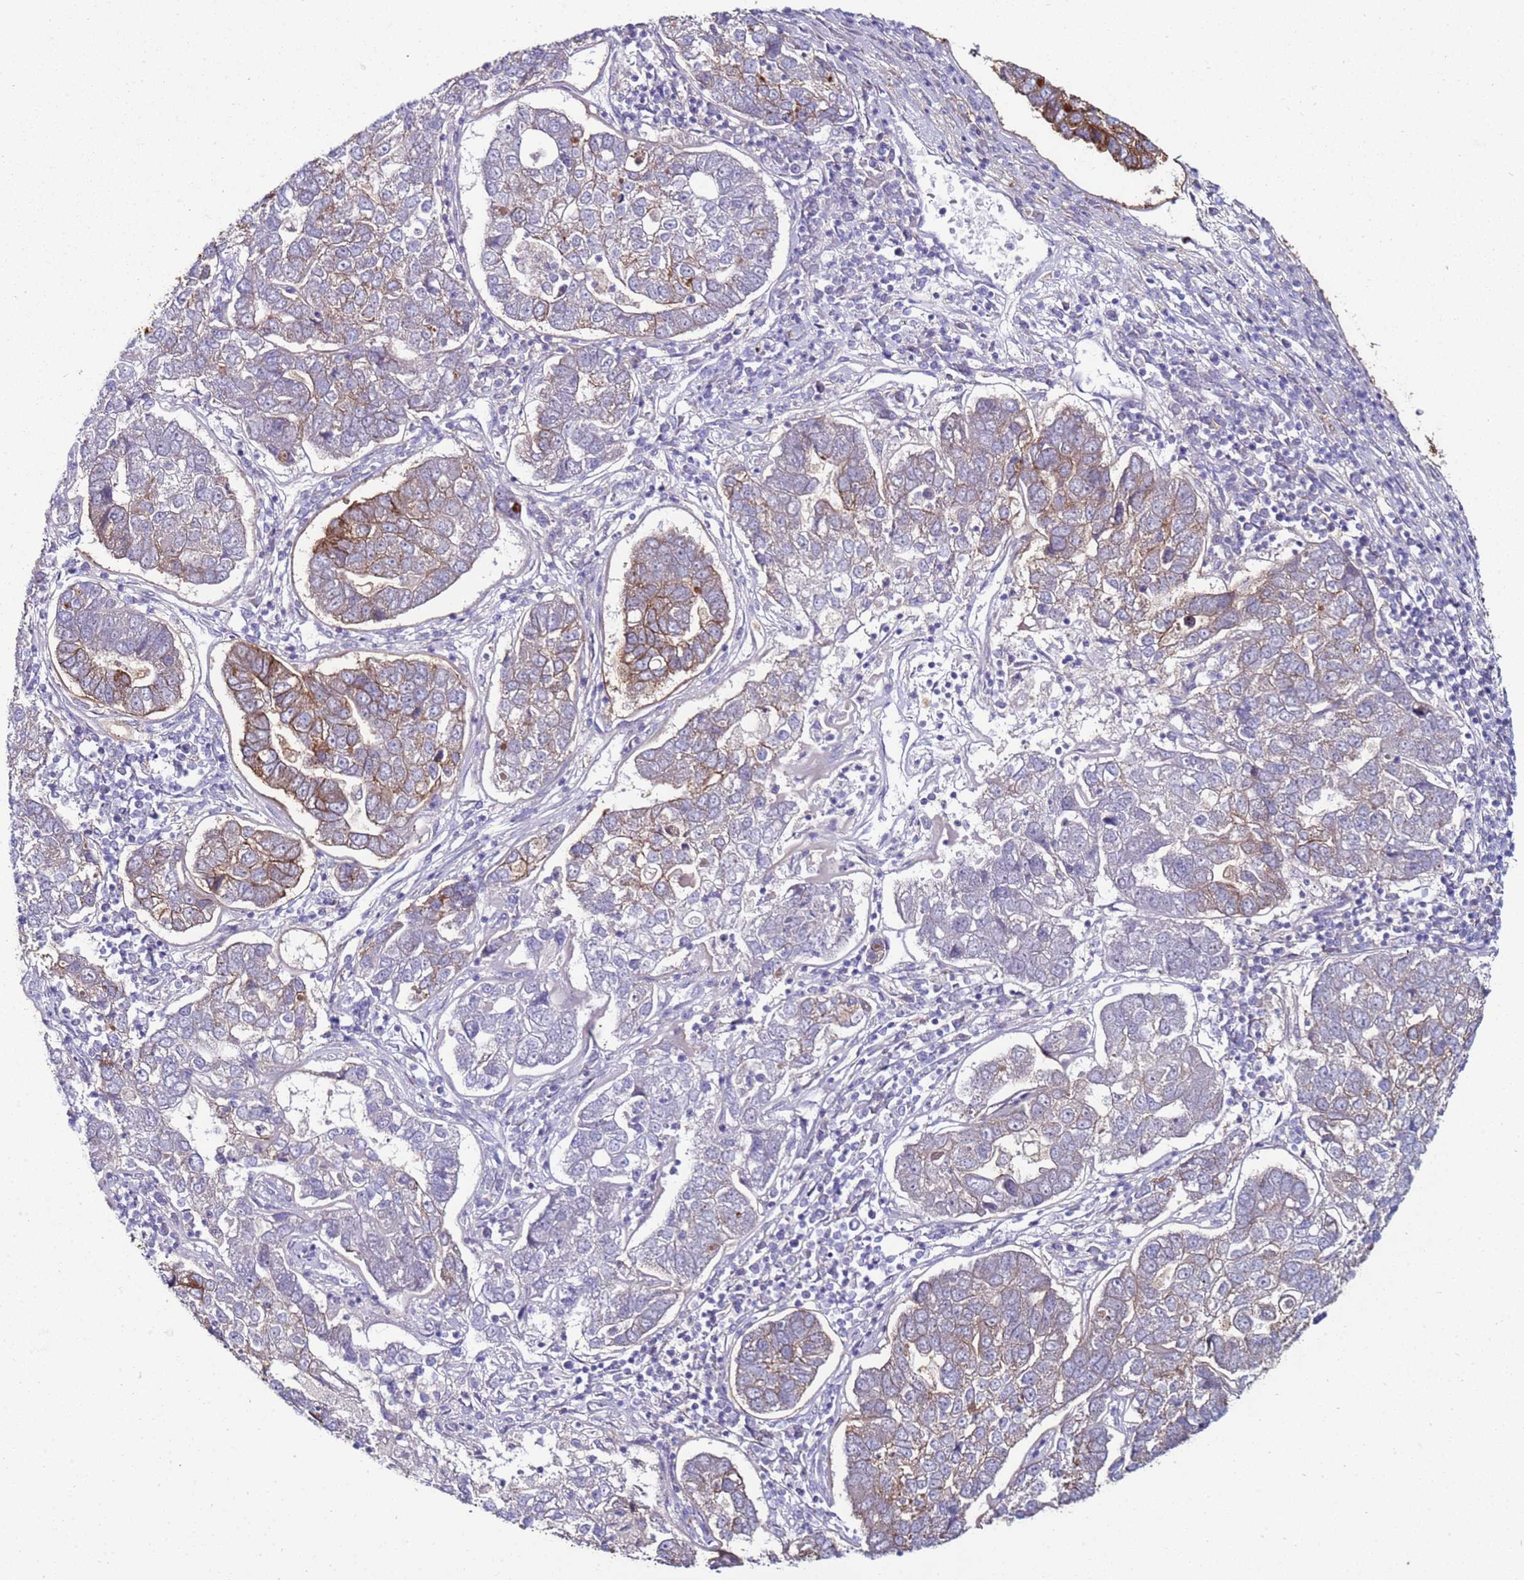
{"staining": {"intensity": "strong", "quantity": "25%-75%", "location": "cytoplasmic/membranous"}, "tissue": "pancreatic cancer", "cell_type": "Tumor cells", "image_type": "cancer", "snomed": [{"axis": "morphology", "description": "Adenocarcinoma, NOS"}, {"axis": "topography", "description": "Pancreas"}], "caption": "About 25%-75% of tumor cells in human pancreatic cancer (adenocarcinoma) reveal strong cytoplasmic/membranous protein expression as visualized by brown immunohistochemical staining.", "gene": "GPN3", "patient": {"sex": "female", "age": 61}}